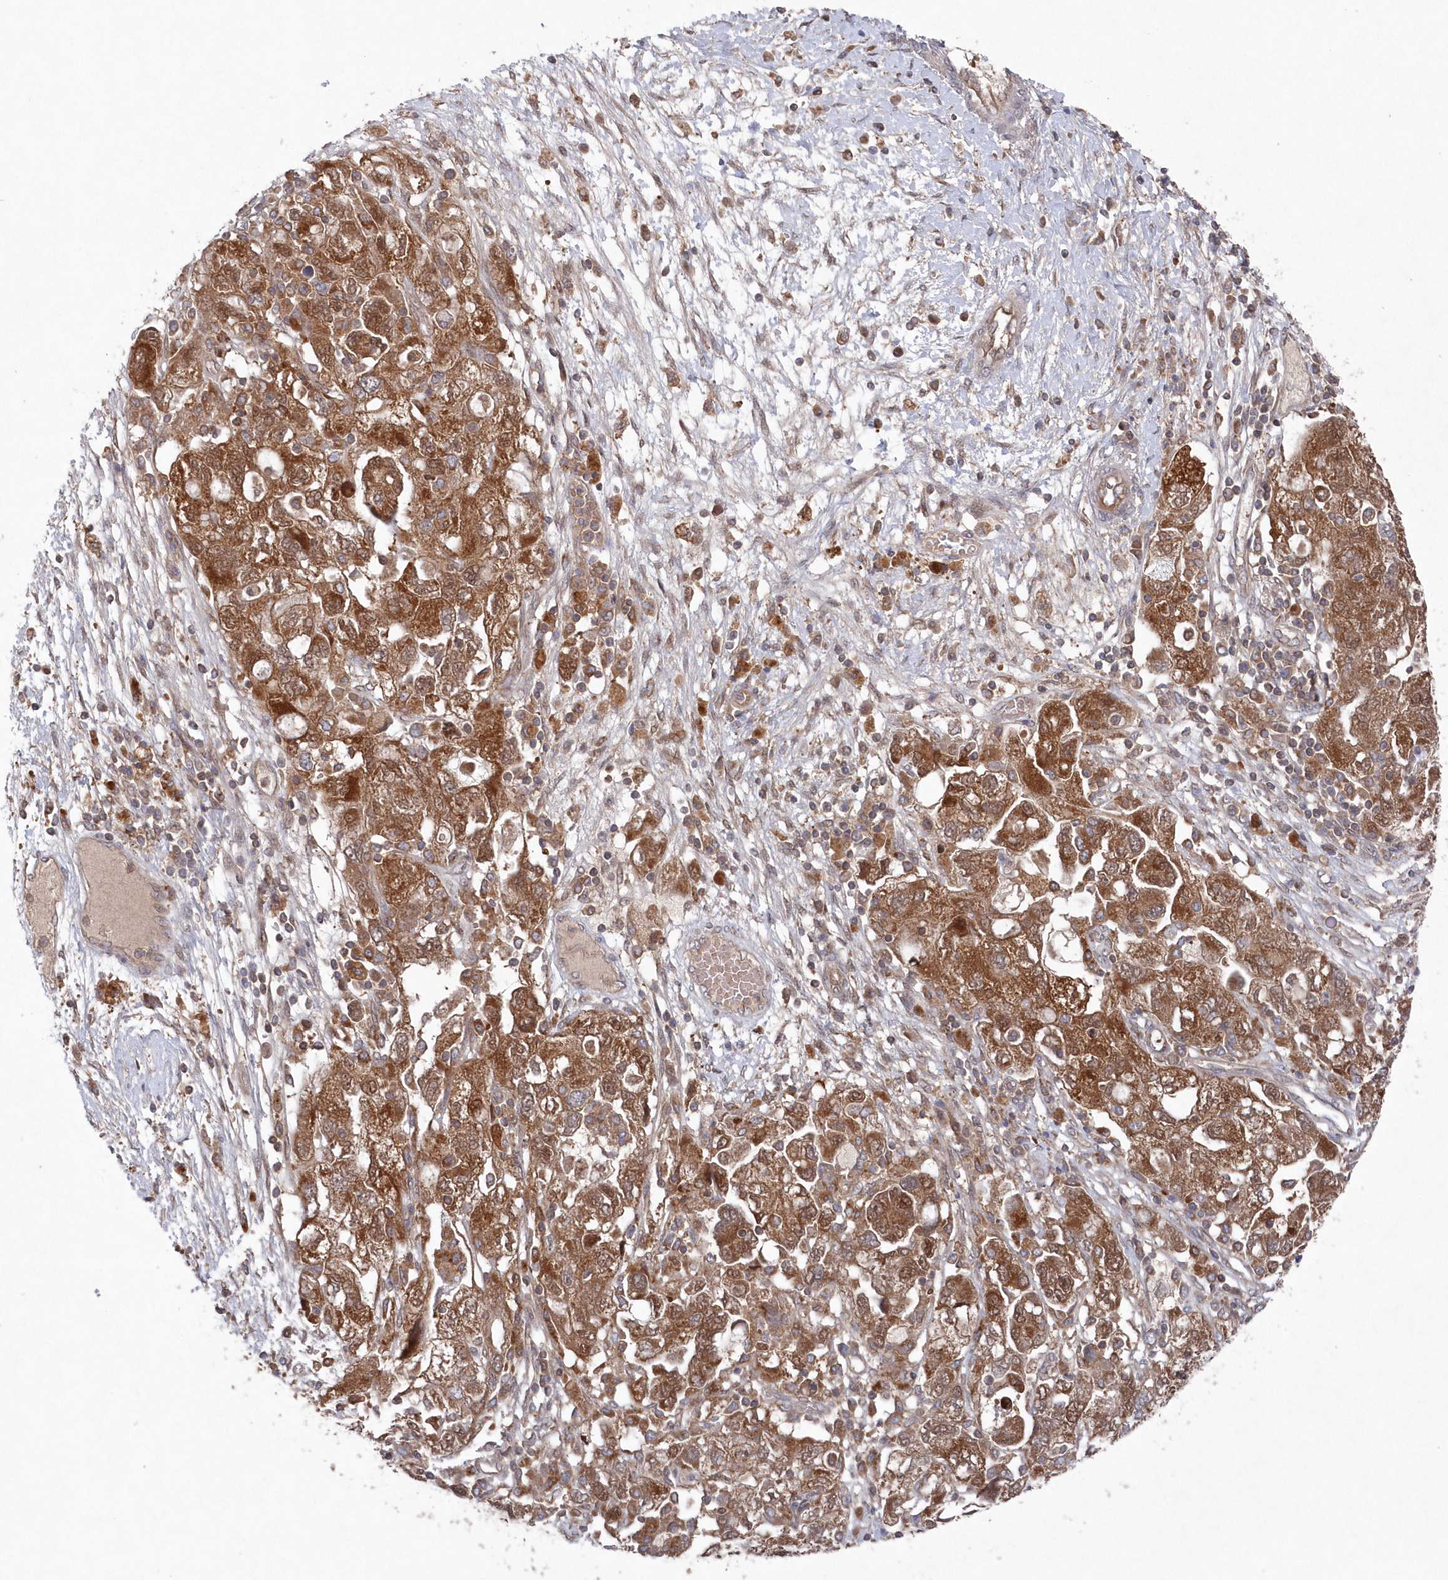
{"staining": {"intensity": "moderate", "quantity": ">75%", "location": "cytoplasmic/membranous"}, "tissue": "ovarian cancer", "cell_type": "Tumor cells", "image_type": "cancer", "snomed": [{"axis": "morphology", "description": "Carcinoma, NOS"}, {"axis": "morphology", "description": "Cystadenocarcinoma, serous, NOS"}, {"axis": "topography", "description": "Ovary"}], "caption": "Moderate cytoplasmic/membranous protein expression is seen in about >75% of tumor cells in serous cystadenocarcinoma (ovarian). Using DAB (brown) and hematoxylin (blue) stains, captured at high magnification using brightfield microscopy.", "gene": "ASNSD1", "patient": {"sex": "female", "age": 69}}